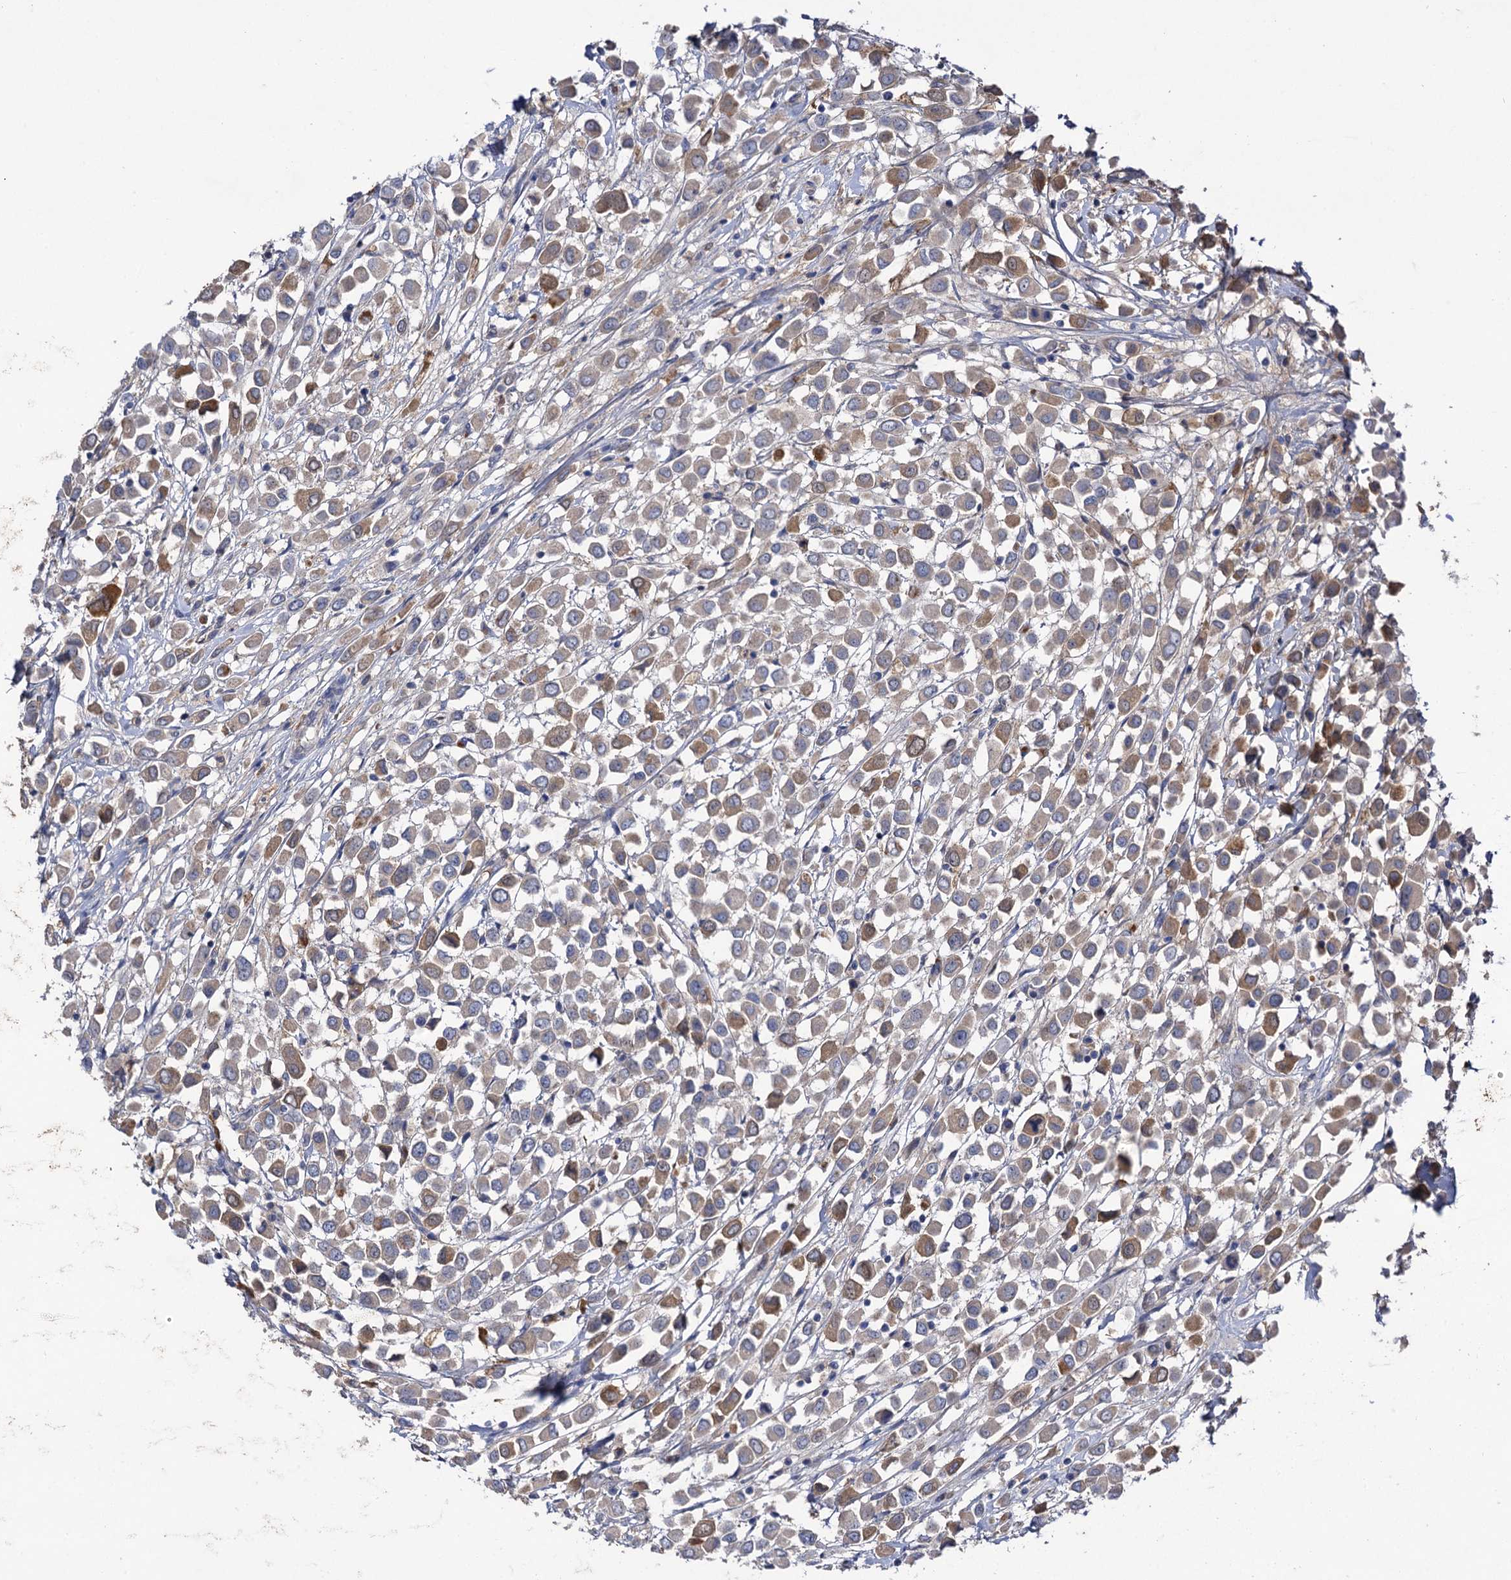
{"staining": {"intensity": "moderate", "quantity": "25%-75%", "location": "cytoplasmic/membranous"}, "tissue": "breast cancer", "cell_type": "Tumor cells", "image_type": "cancer", "snomed": [{"axis": "morphology", "description": "Duct carcinoma"}, {"axis": "topography", "description": "Breast"}], "caption": "Immunohistochemistry (DAB (3,3'-diaminobenzidine)) staining of human intraductal carcinoma (breast) displays moderate cytoplasmic/membranous protein staining in approximately 25%-75% of tumor cells.", "gene": "USP50", "patient": {"sex": "female", "age": 61}}